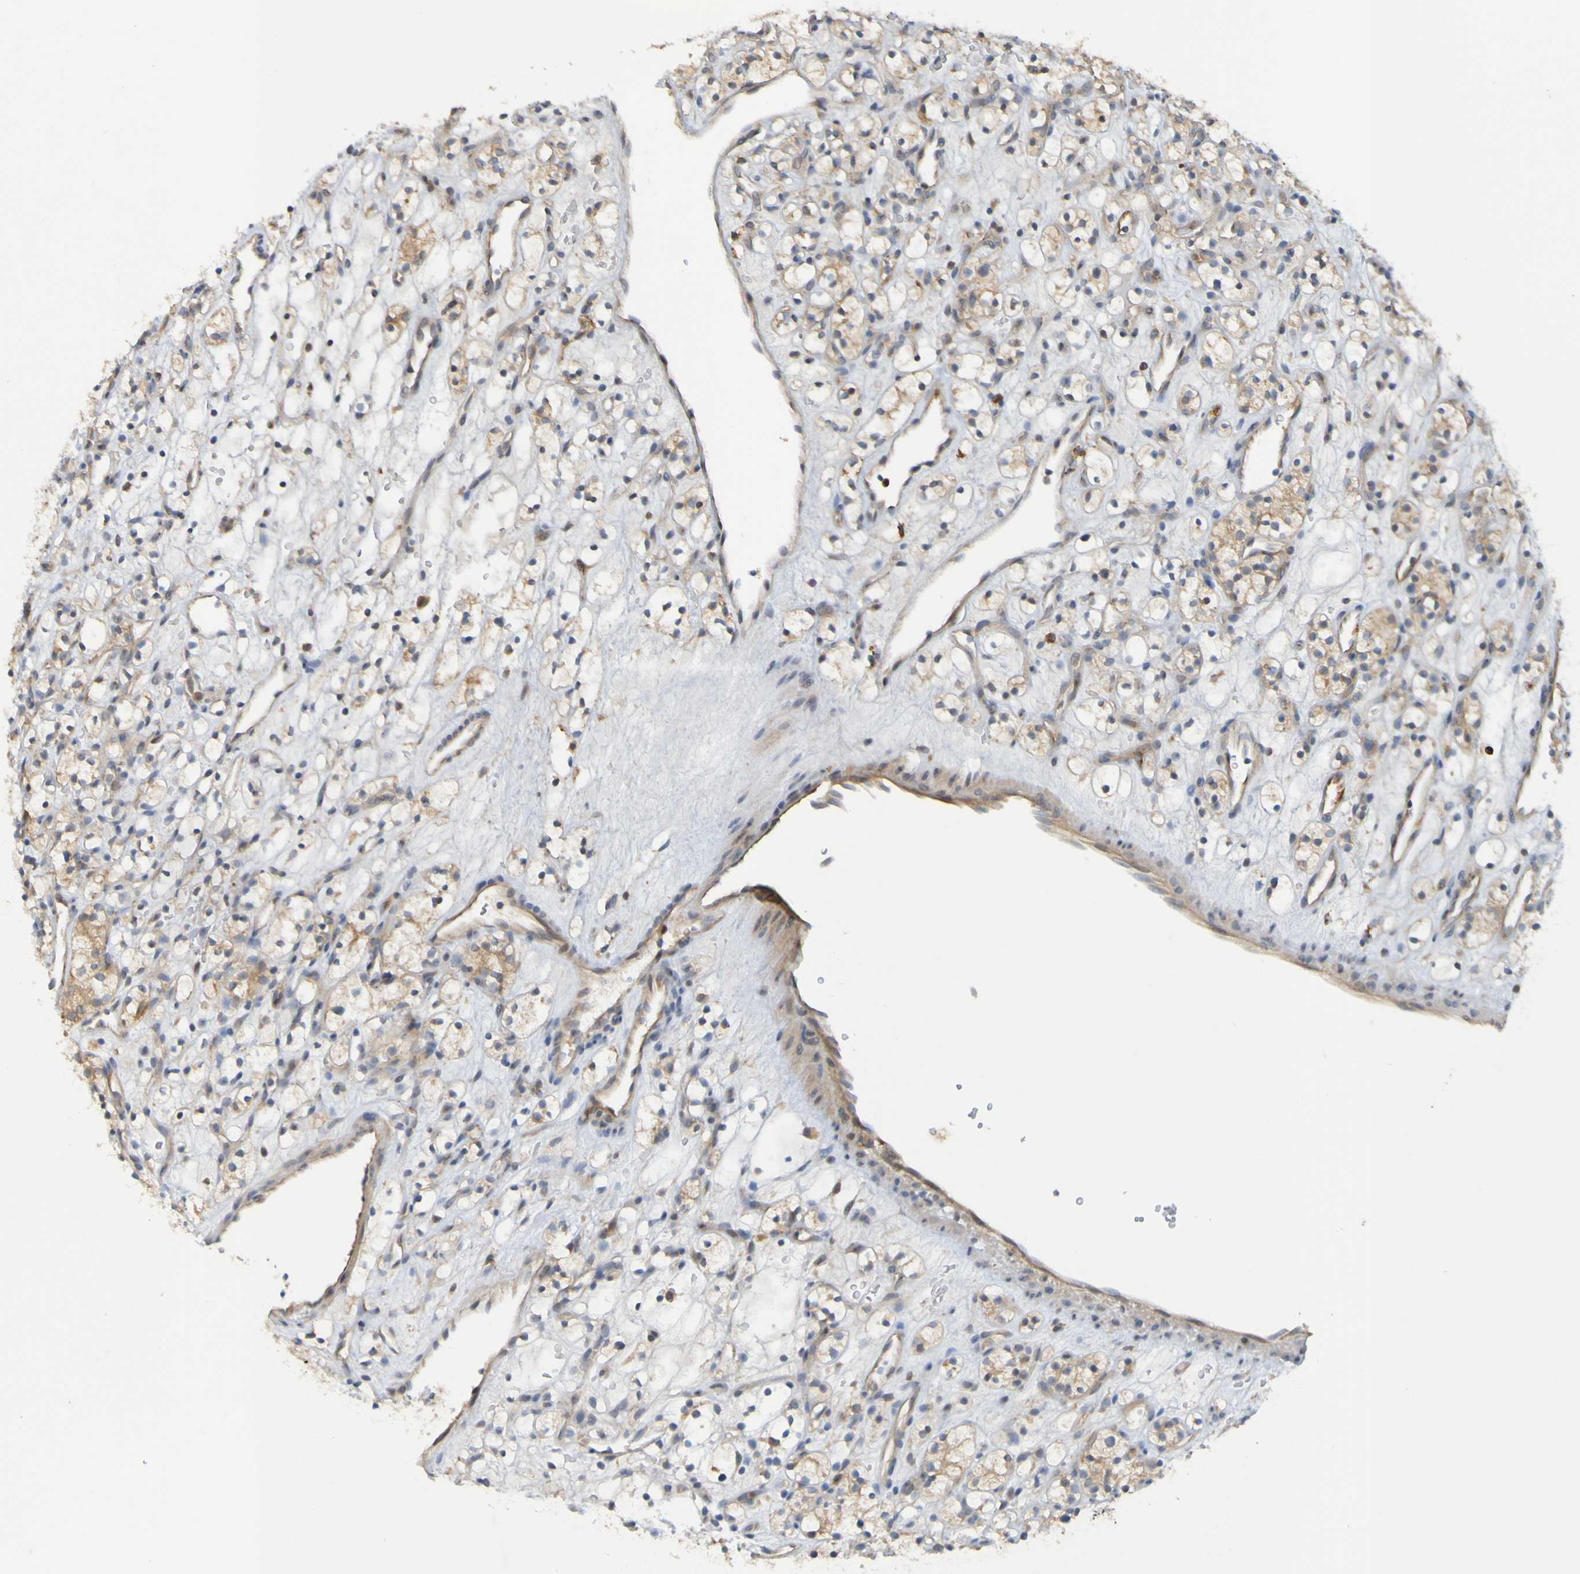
{"staining": {"intensity": "moderate", "quantity": "25%-75%", "location": "cytoplasmic/membranous"}, "tissue": "renal cancer", "cell_type": "Tumor cells", "image_type": "cancer", "snomed": [{"axis": "morphology", "description": "Adenocarcinoma, NOS"}, {"axis": "topography", "description": "Kidney"}], "caption": "Protein staining by immunohistochemistry demonstrates moderate cytoplasmic/membranous positivity in approximately 25%-75% of tumor cells in renal cancer (adenocarcinoma). (Stains: DAB (3,3'-diaminobenzidine) in brown, nuclei in blue, Microscopy: brightfield microscopy at high magnification).", "gene": "NAV2", "patient": {"sex": "female", "age": 60}}